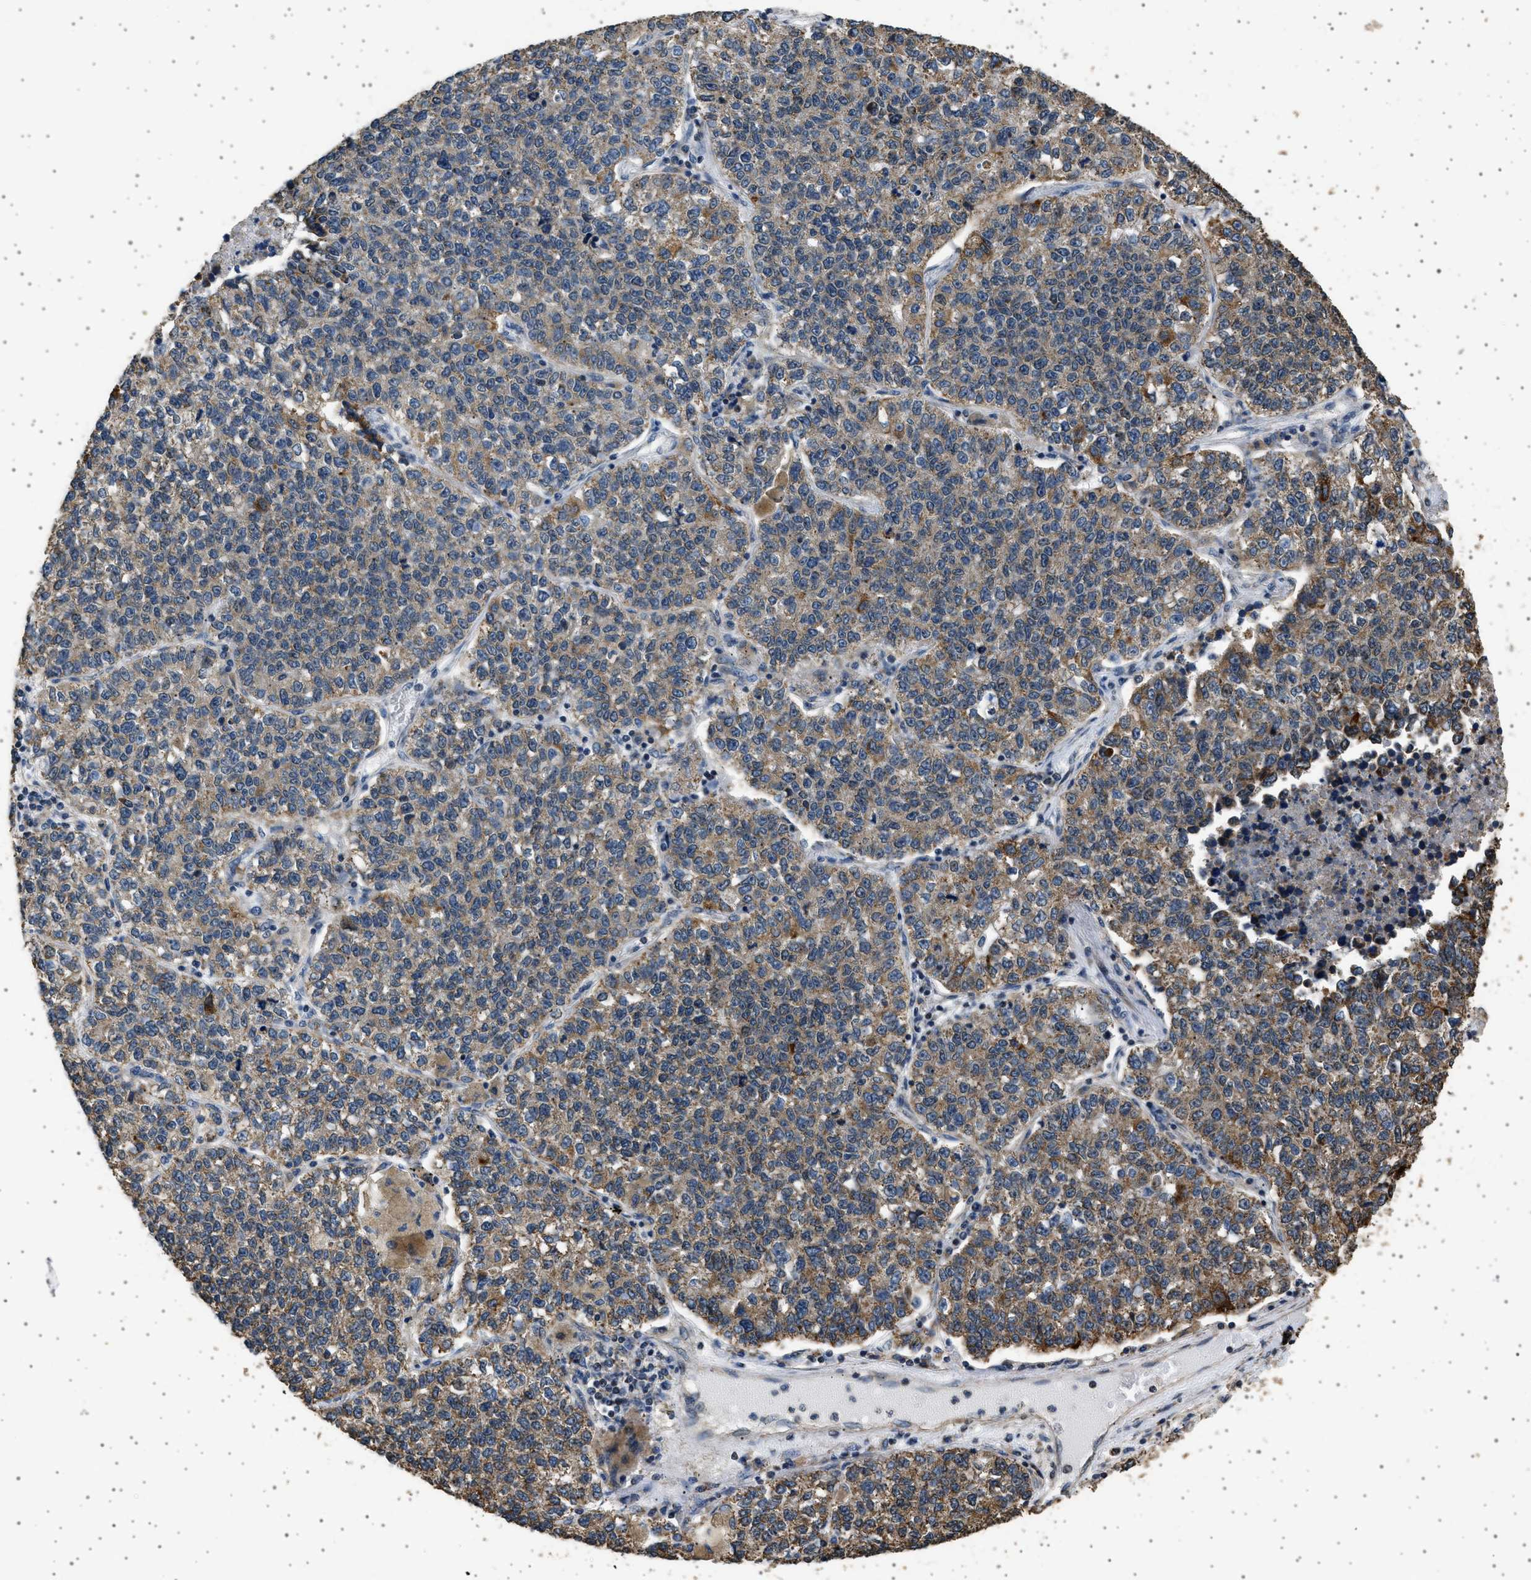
{"staining": {"intensity": "moderate", "quantity": ">75%", "location": "cytoplasmic/membranous"}, "tissue": "lung cancer", "cell_type": "Tumor cells", "image_type": "cancer", "snomed": [{"axis": "morphology", "description": "Adenocarcinoma, NOS"}, {"axis": "topography", "description": "Lung"}], "caption": "Lung cancer (adenocarcinoma) stained for a protein displays moderate cytoplasmic/membranous positivity in tumor cells.", "gene": "KCNA4", "patient": {"sex": "male", "age": 49}}